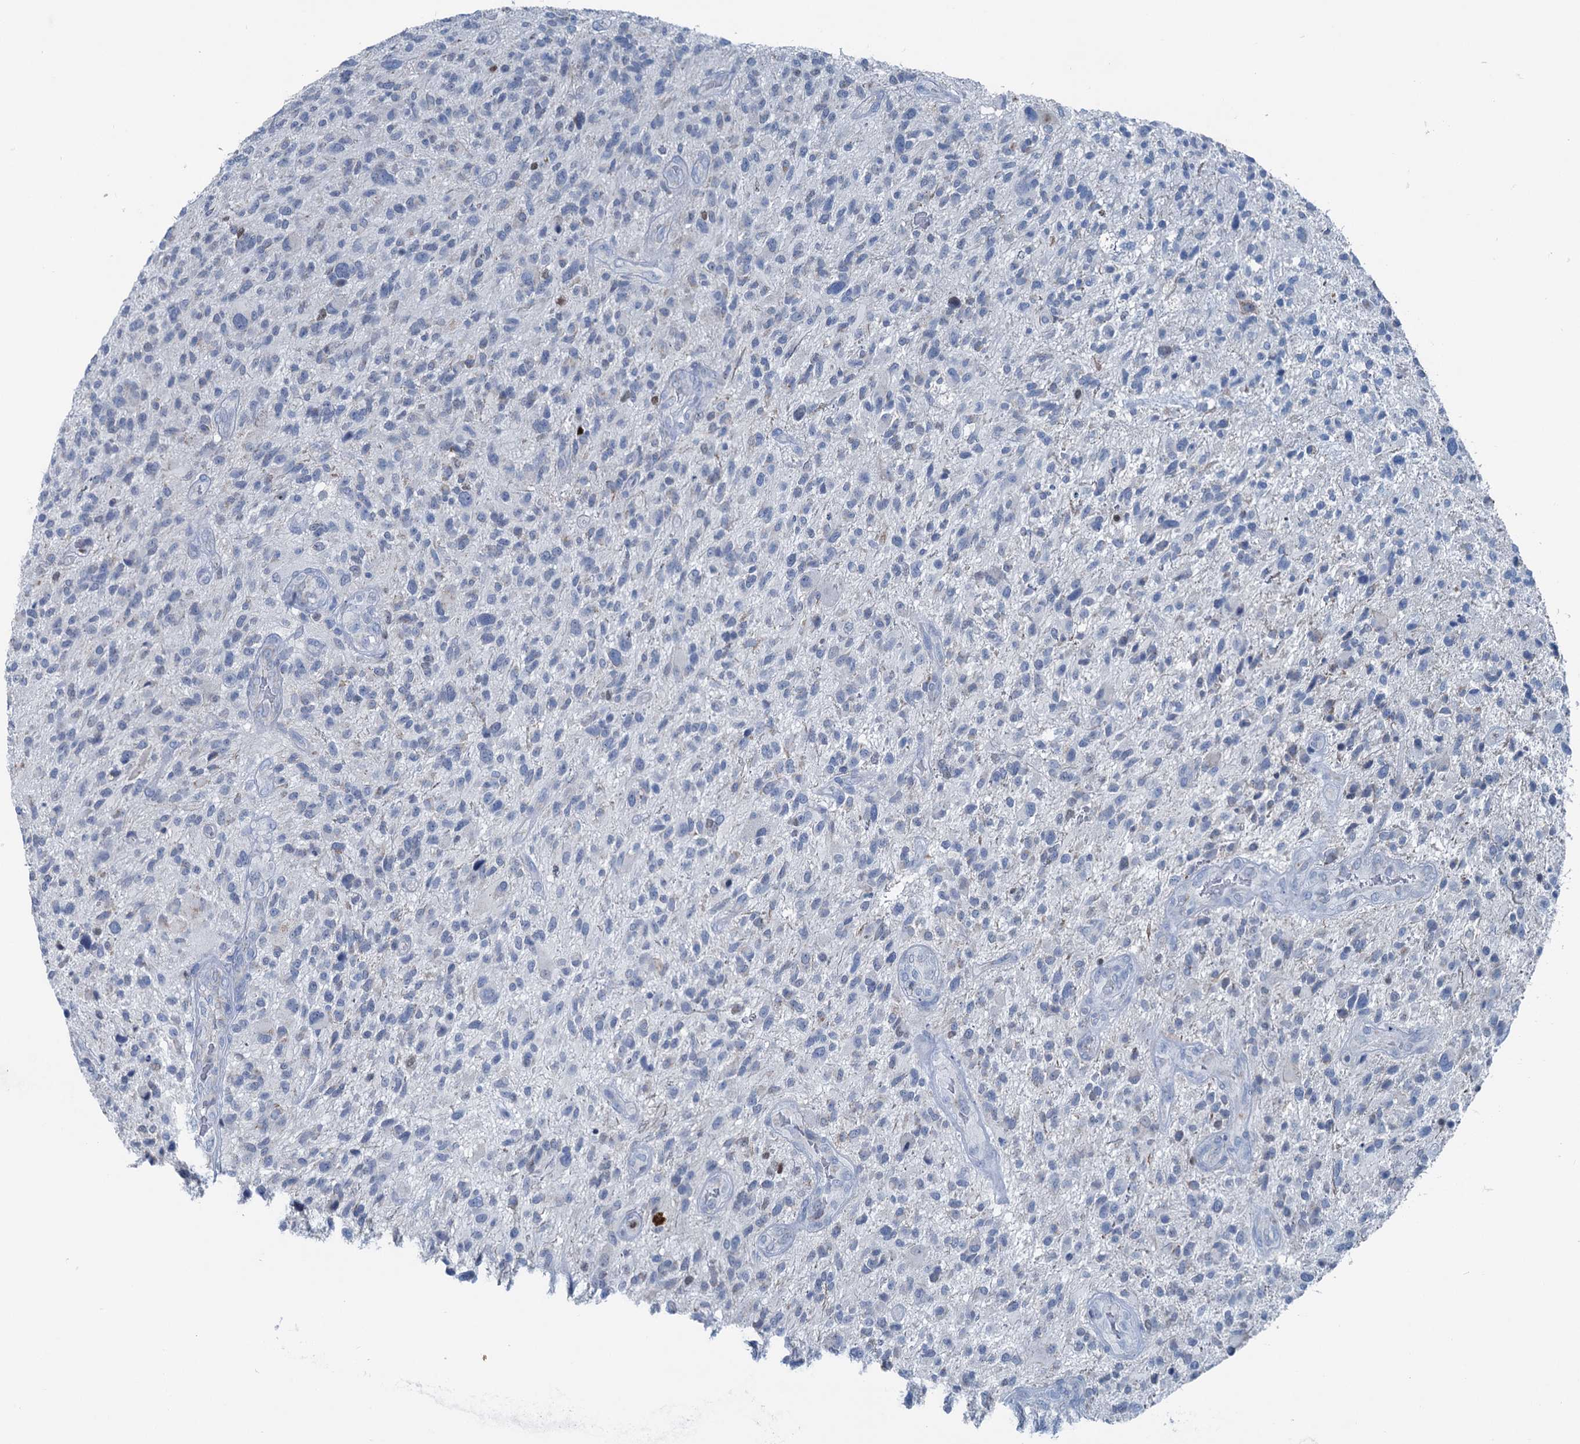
{"staining": {"intensity": "negative", "quantity": "none", "location": "none"}, "tissue": "glioma", "cell_type": "Tumor cells", "image_type": "cancer", "snomed": [{"axis": "morphology", "description": "Glioma, malignant, High grade"}, {"axis": "topography", "description": "Brain"}], "caption": "This is an IHC photomicrograph of malignant glioma (high-grade). There is no expression in tumor cells.", "gene": "ELP4", "patient": {"sex": "male", "age": 47}}